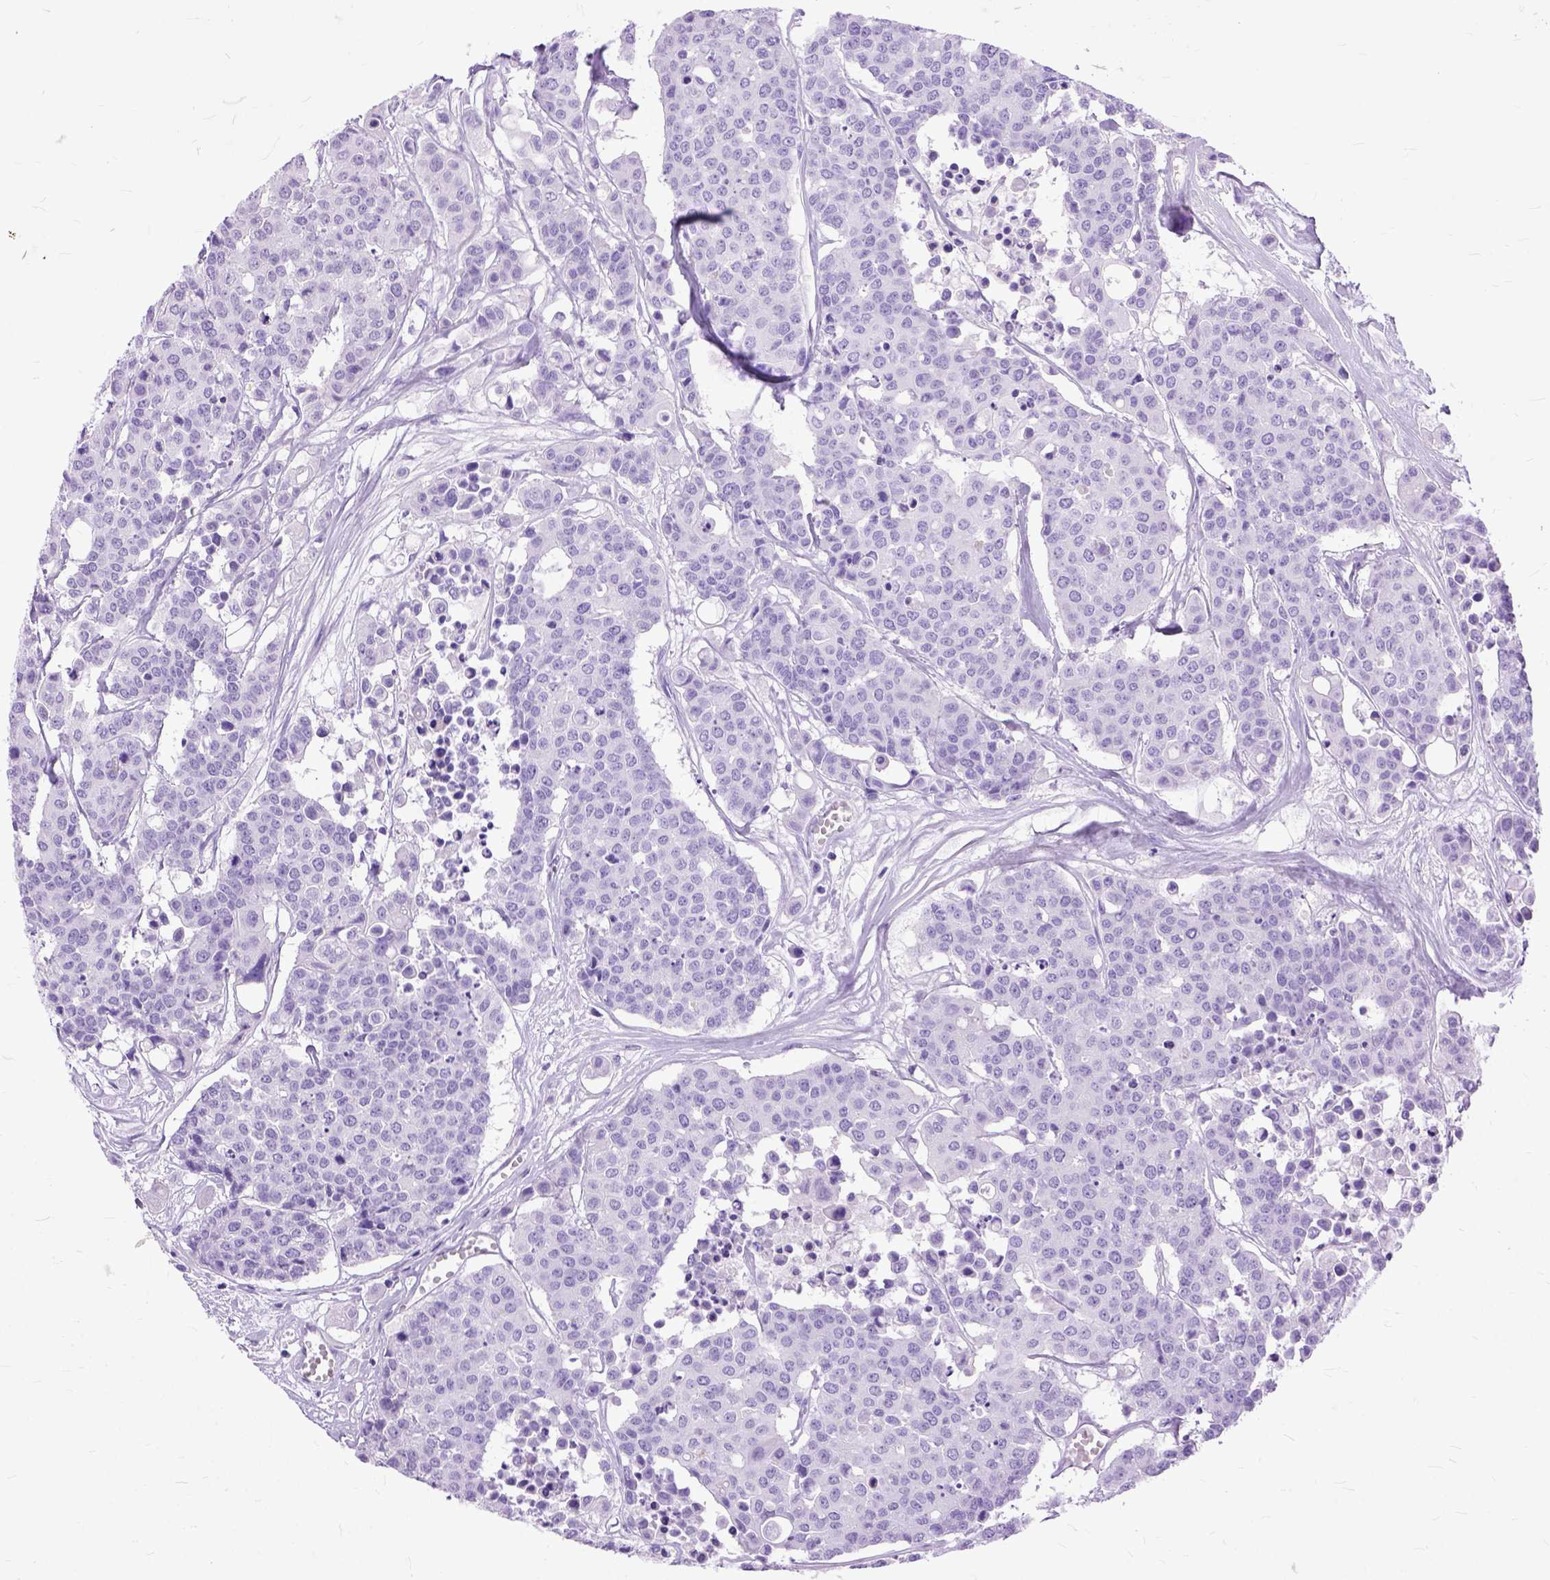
{"staining": {"intensity": "negative", "quantity": "none", "location": "none"}, "tissue": "carcinoid", "cell_type": "Tumor cells", "image_type": "cancer", "snomed": [{"axis": "morphology", "description": "Carcinoid, malignant, NOS"}, {"axis": "topography", "description": "Colon"}], "caption": "The histopathology image shows no staining of tumor cells in carcinoid (malignant).", "gene": "GNGT1", "patient": {"sex": "male", "age": 81}}